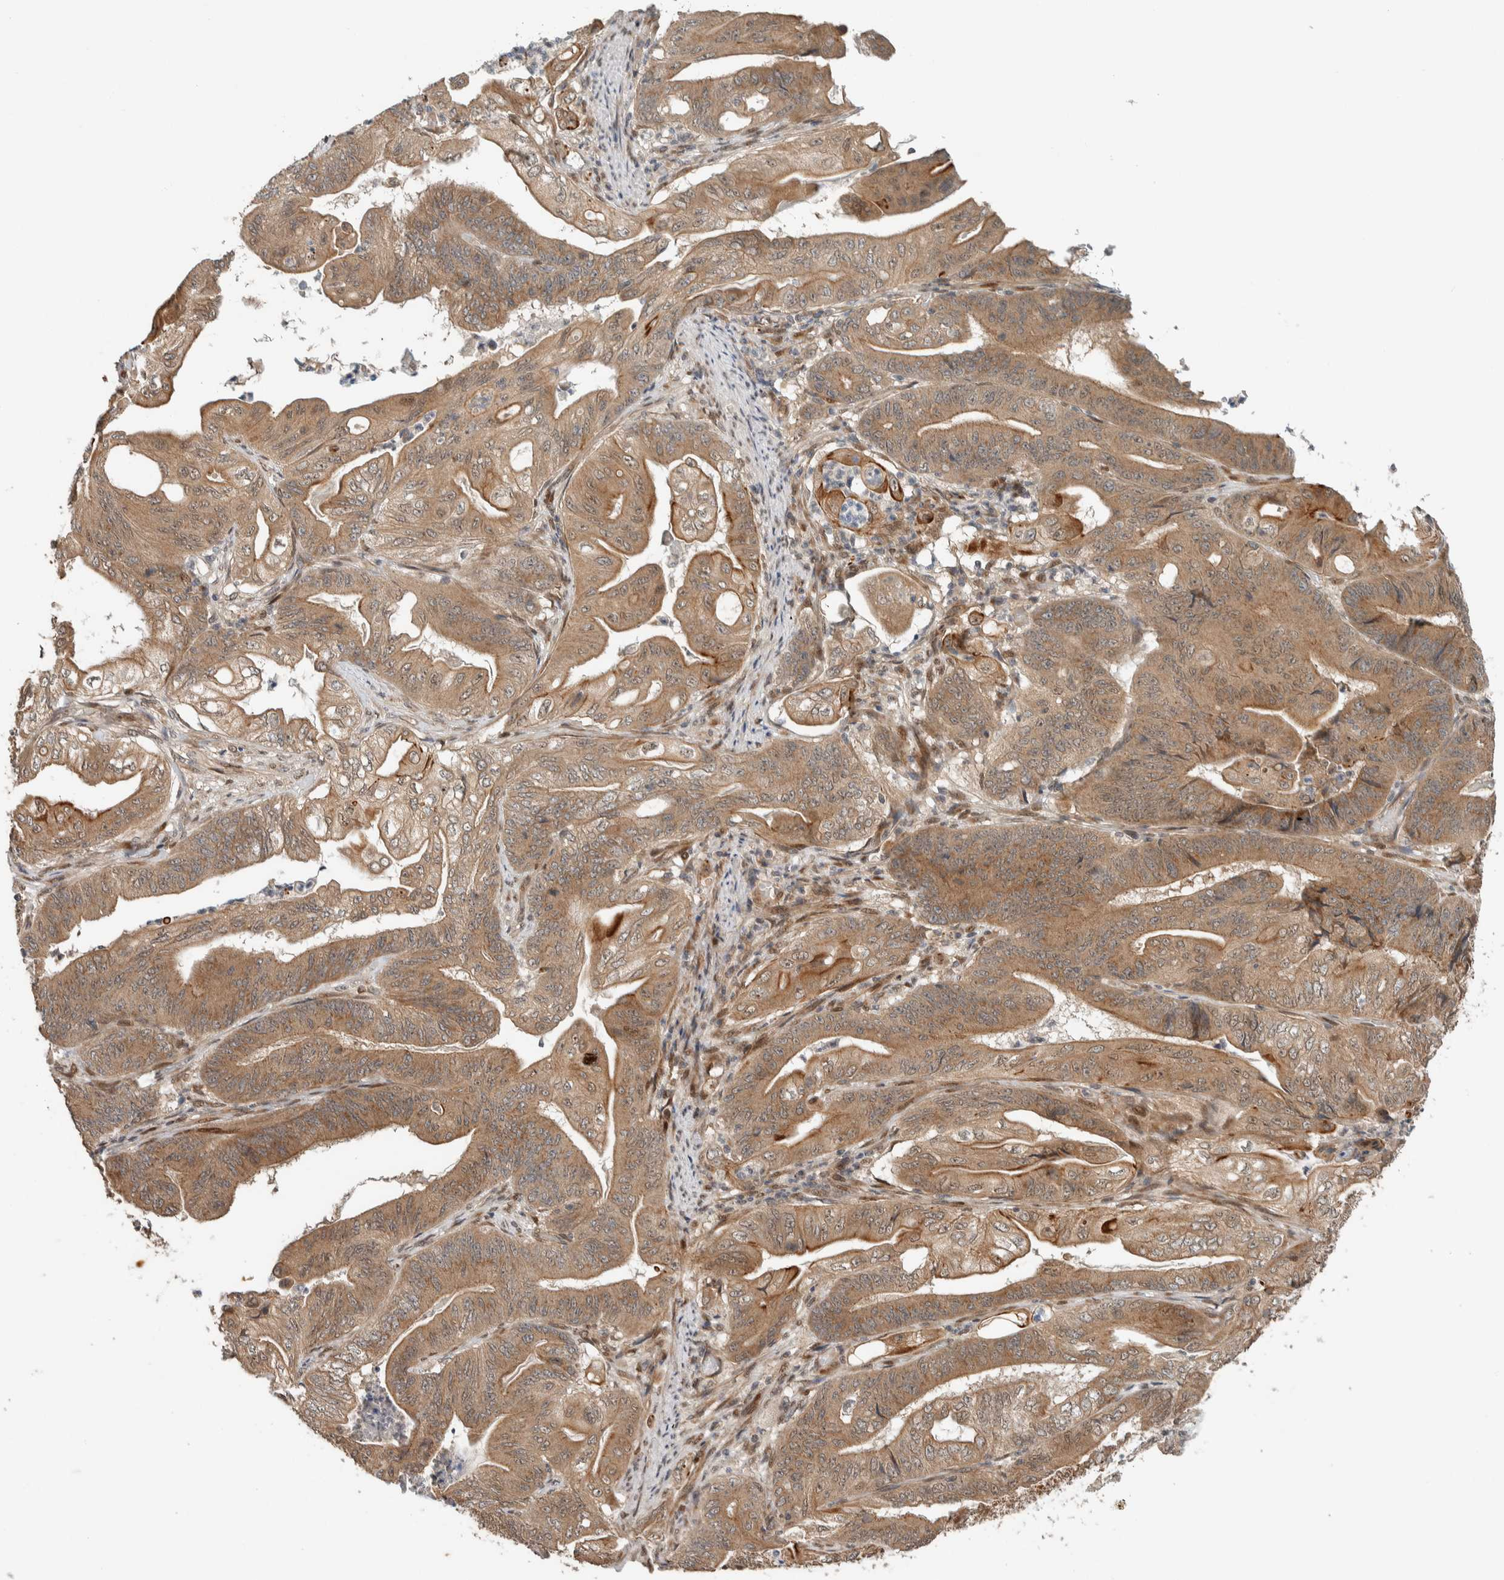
{"staining": {"intensity": "moderate", "quantity": ">75%", "location": "cytoplasmic/membranous"}, "tissue": "stomach cancer", "cell_type": "Tumor cells", "image_type": "cancer", "snomed": [{"axis": "morphology", "description": "Adenocarcinoma, NOS"}, {"axis": "topography", "description": "Stomach"}], "caption": "Moderate cytoplasmic/membranous protein staining is seen in approximately >75% of tumor cells in adenocarcinoma (stomach). The staining is performed using DAB (3,3'-diaminobenzidine) brown chromogen to label protein expression. The nuclei are counter-stained blue using hematoxylin.", "gene": "STXBP4", "patient": {"sex": "female", "age": 73}}